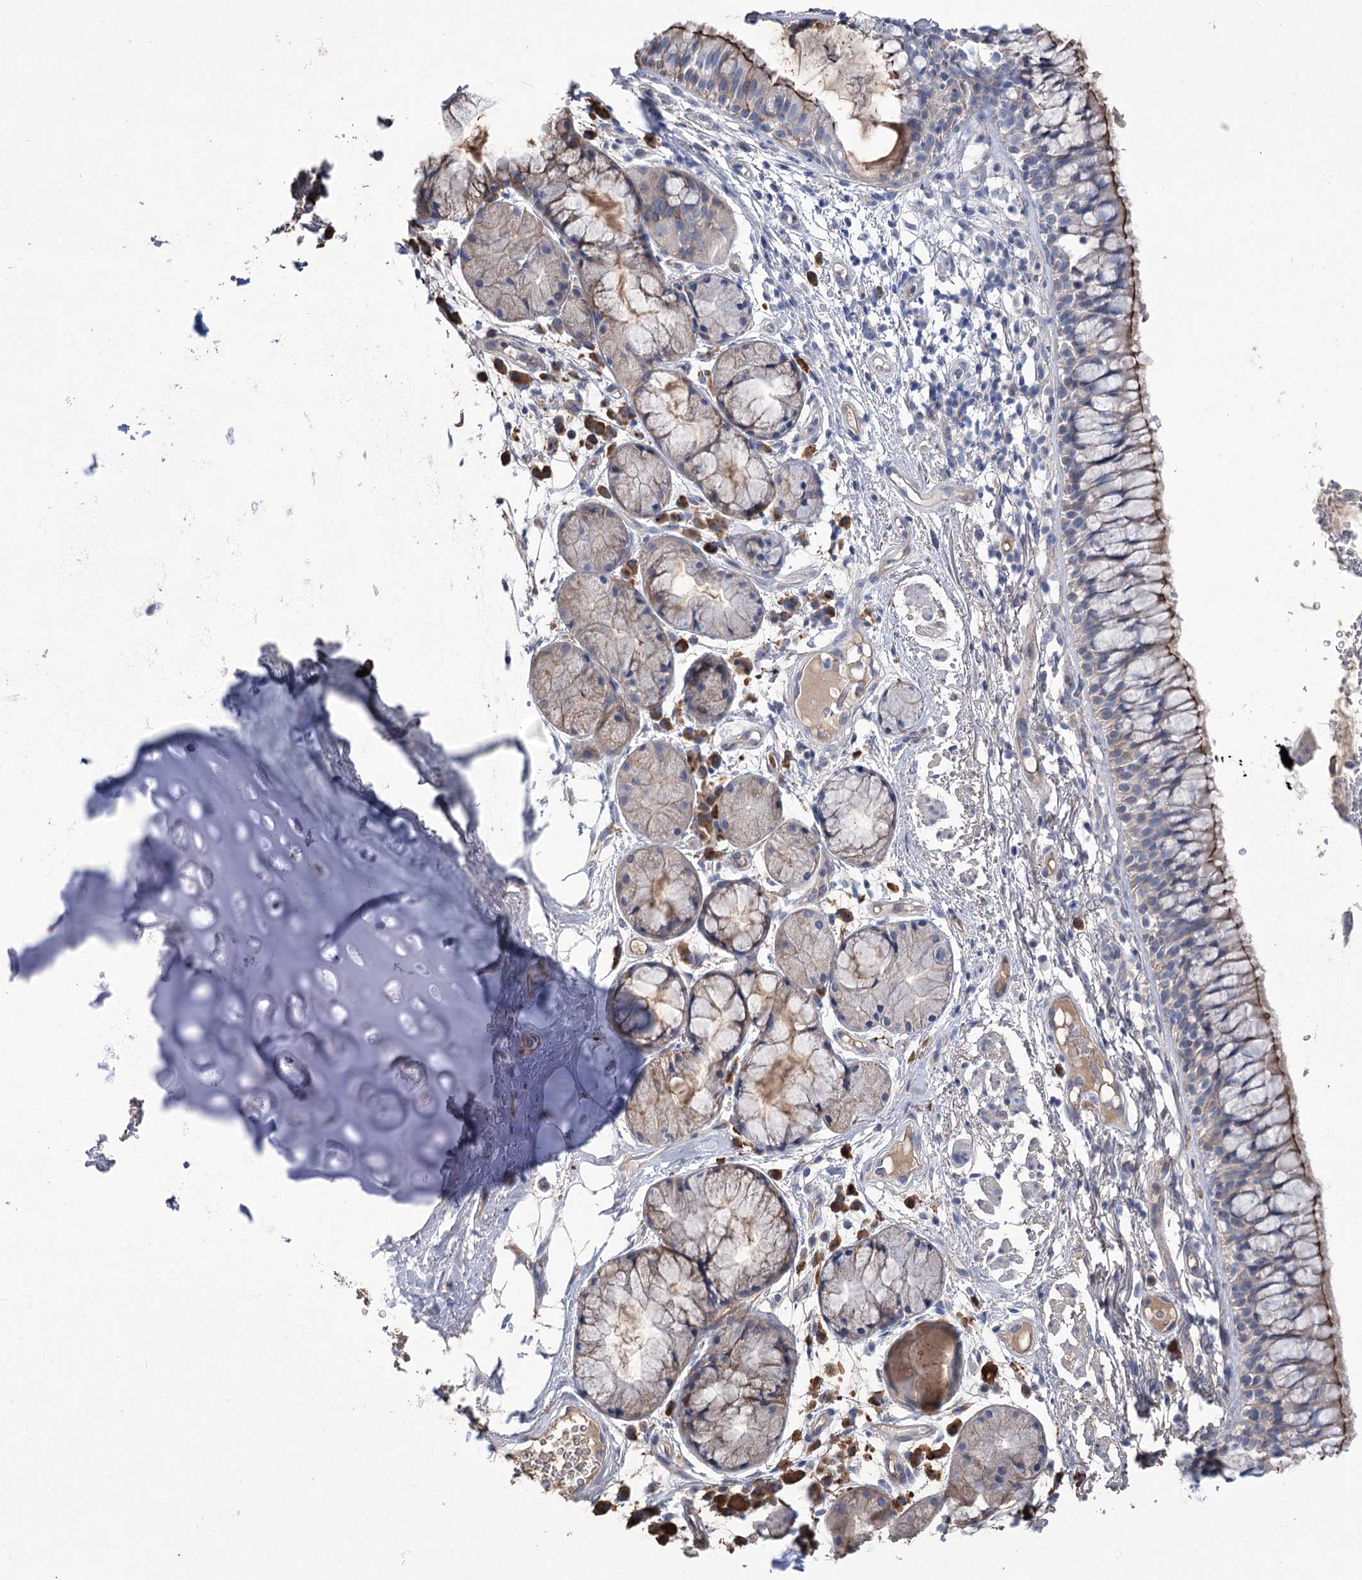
{"staining": {"intensity": "moderate", "quantity": ">75%", "location": "cytoplasmic/membranous"}, "tissue": "bronchus", "cell_type": "Respiratory epithelial cells", "image_type": "normal", "snomed": [{"axis": "morphology", "description": "Normal tissue, NOS"}, {"axis": "topography", "description": "Cartilage tissue"}, {"axis": "topography", "description": "Bronchus"}], "caption": "The histopathology image exhibits staining of normal bronchus, revealing moderate cytoplasmic/membranous protein positivity (brown color) within respiratory epithelial cells. The staining was performed using DAB, with brown indicating positive protein expression. Nuclei are stained blue with hematoxylin.", "gene": "CEP164", "patient": {"sex": "female", "age": 73}}